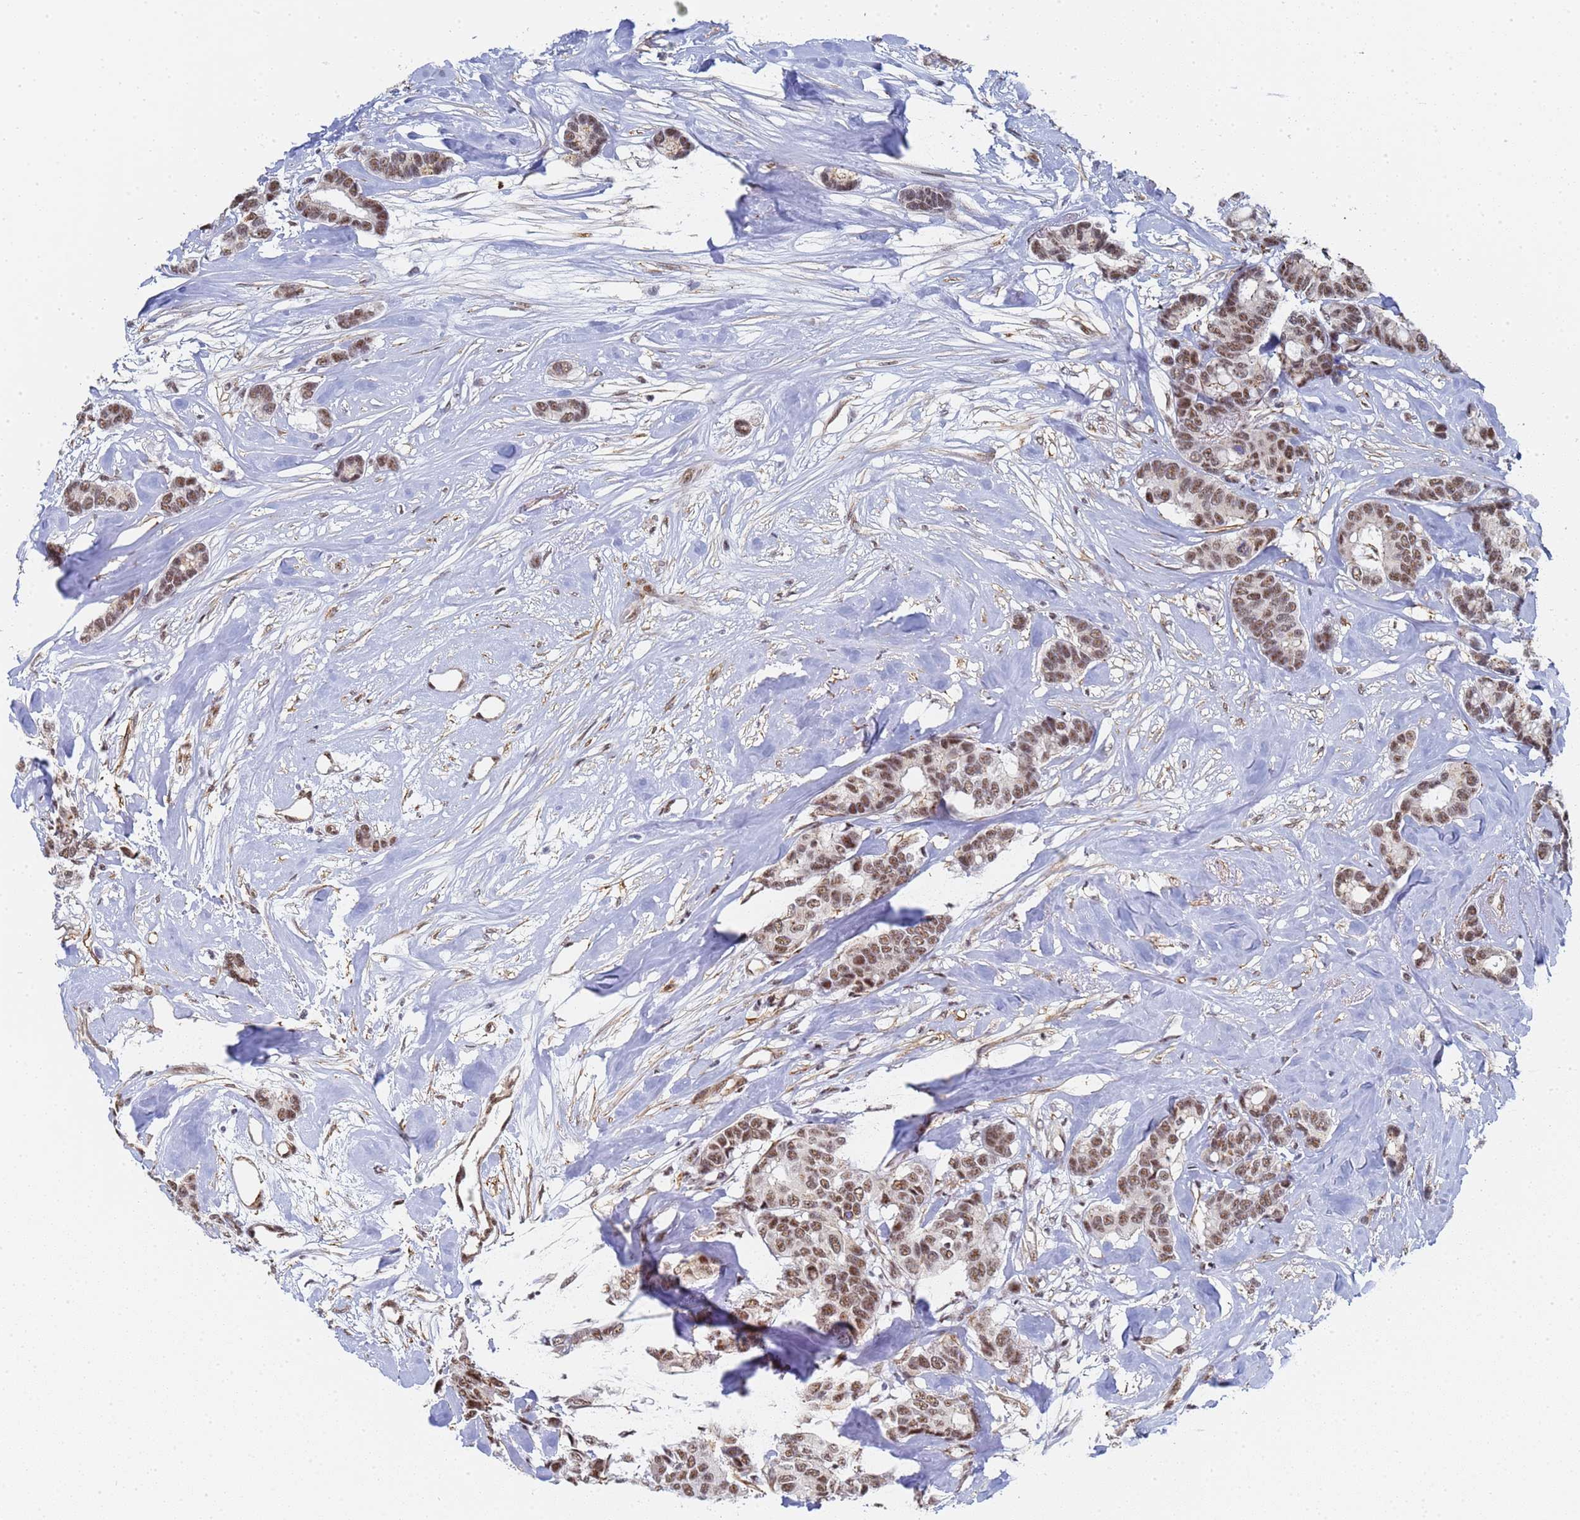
{"staining": {"intensity": "moderate", "quantity": ">75%", "location": "nuclear"}, "tissue": "breast cancer", "cell_type": "Tumor cells", "image_type": "cancer", "snomed": [{"axis": "morphology", "description": "Duct carcinoma"}, {"axis": "topography", "description": "Breast"}], "caption": "Immunohistochemistry (IHC) histopathology image of breast cancer (infiltrating ductal carcinoma) stained for a protein (brown), which reveals medium levels of moderate nuclear positivity in approximately >75% of tumor cells.", "gene": "PRRT4", "patient": {"sex": "female", "age": 87}}